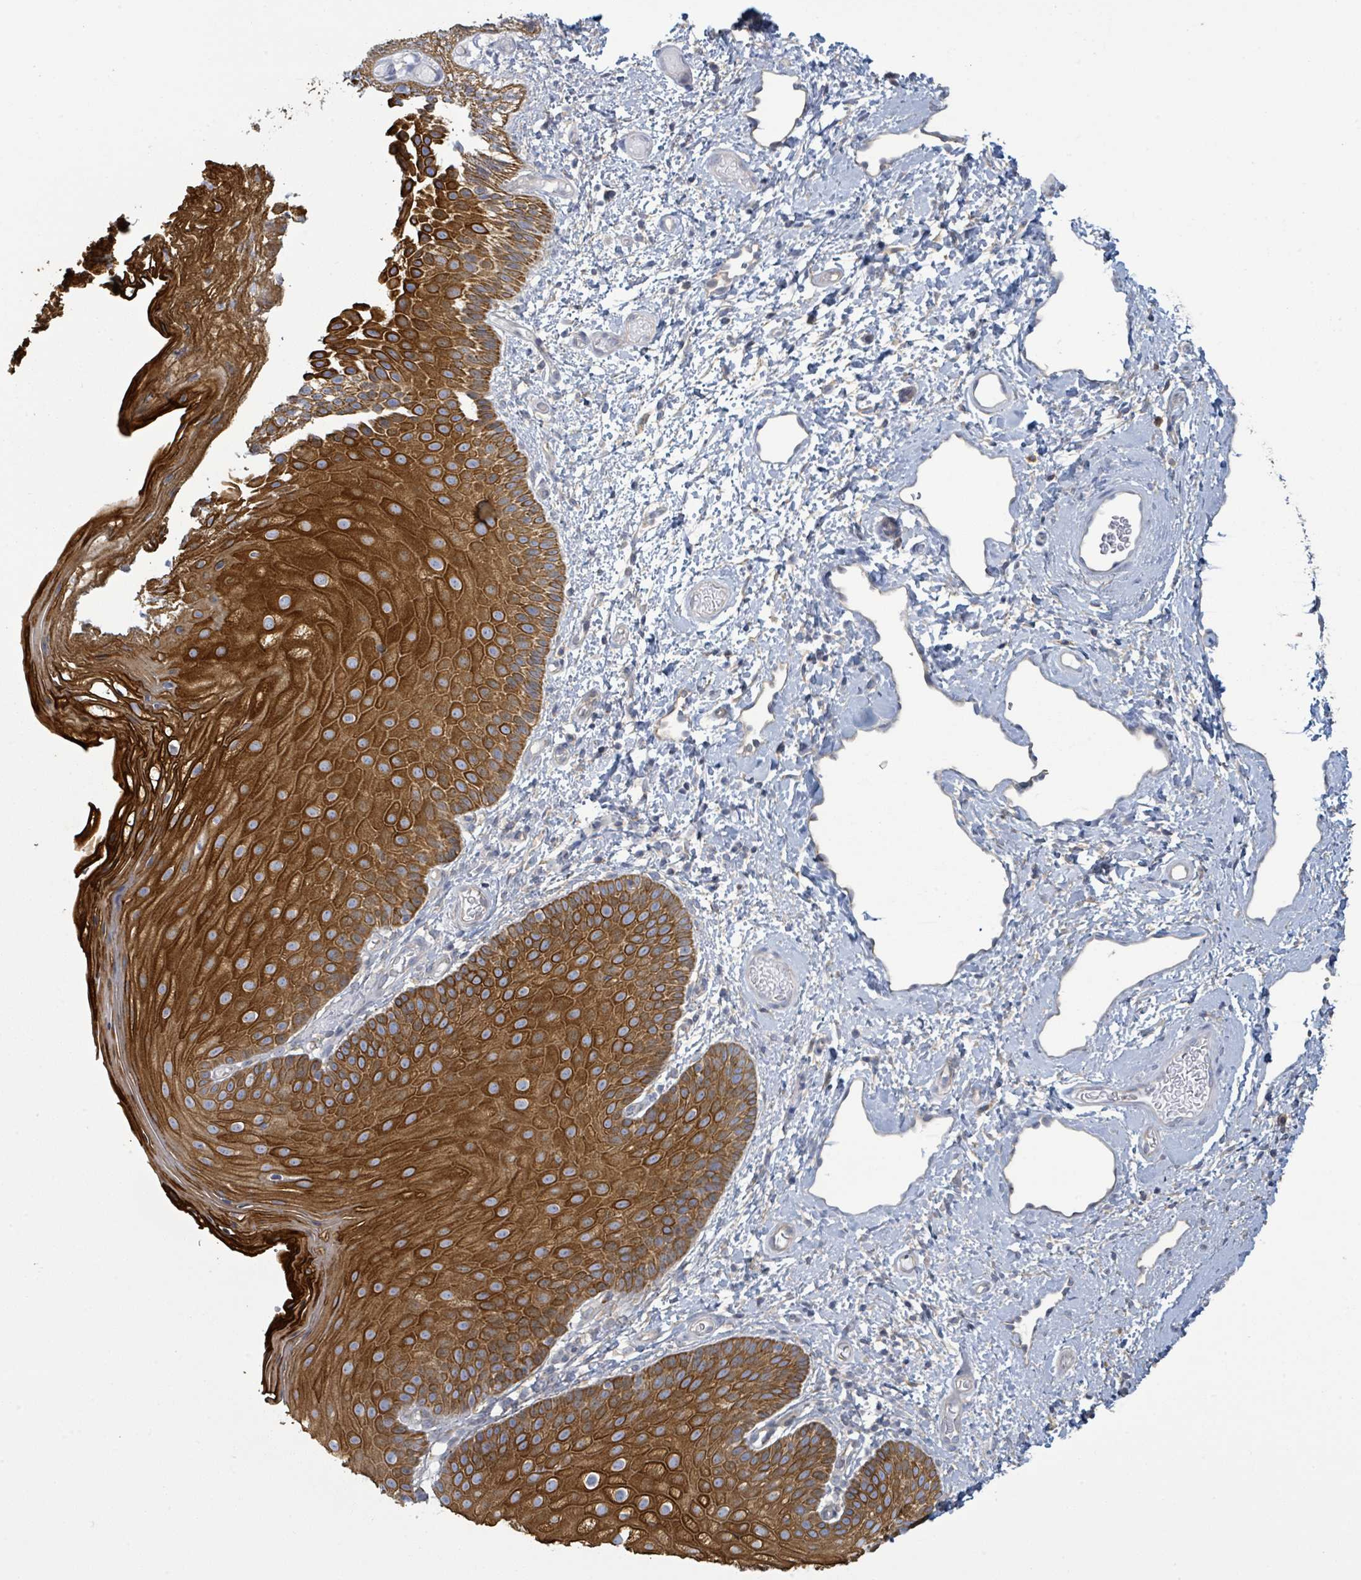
{"staining": {"intensity": "strong", "quantity": "25%-75%", "location": "cytoplasmic/membranous"}, "tissue": "skin", "cell_type": "Epidermal cells", "image_type": "normal", "snomed": [{"axis": "morphology", "description": "Normal tissue, NOS"}, {"axis": "topography", "description": "Anal"}], "caption": "The image shows staining of benign skin, revealing strong cytoplasmic/membranous protein staining (brown color) within epidermal cells.", "gene": "COL13A1", "patient": {"sex": "female", "age": 40}}